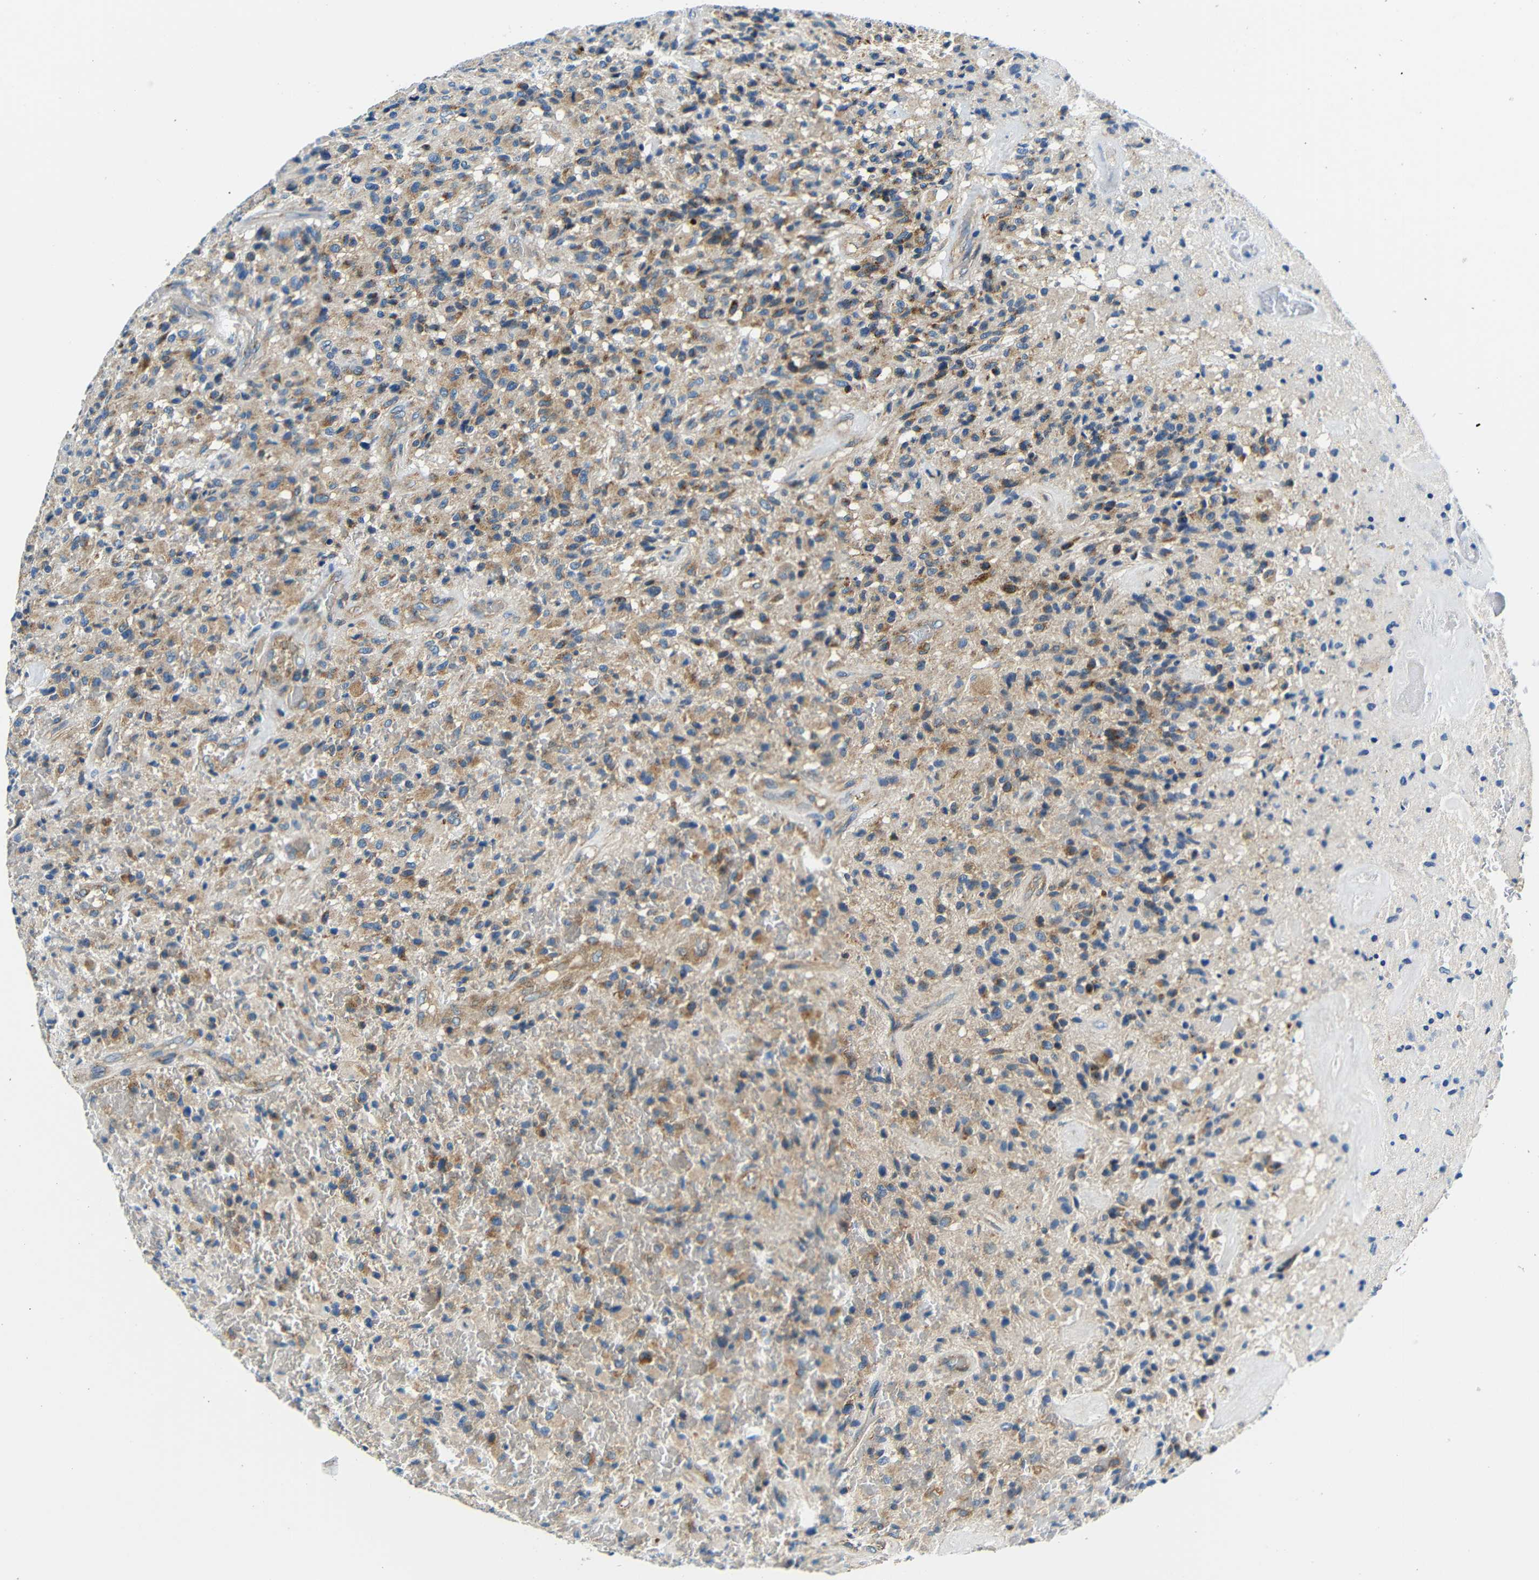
{"staining": {"intensity": "moderate", "quantity": "25%-75%", "location": "cytoplasmic/membranous"}, "tissue": "glioma", "cell_type": "Tumor cells", "image_type": "cancer", "snomed": [{"axis": "morphology", "description": "Glioma, malignant, High grade"}, {"axis": "topography", "description": "Brain"}], "caption": "An image of glioma stained for a protein exhibits moderate cytoplasmic/membranous brown staining in tumor cells.", "gene": "USO1", "patient": {"sex": "male", "age": 71}}